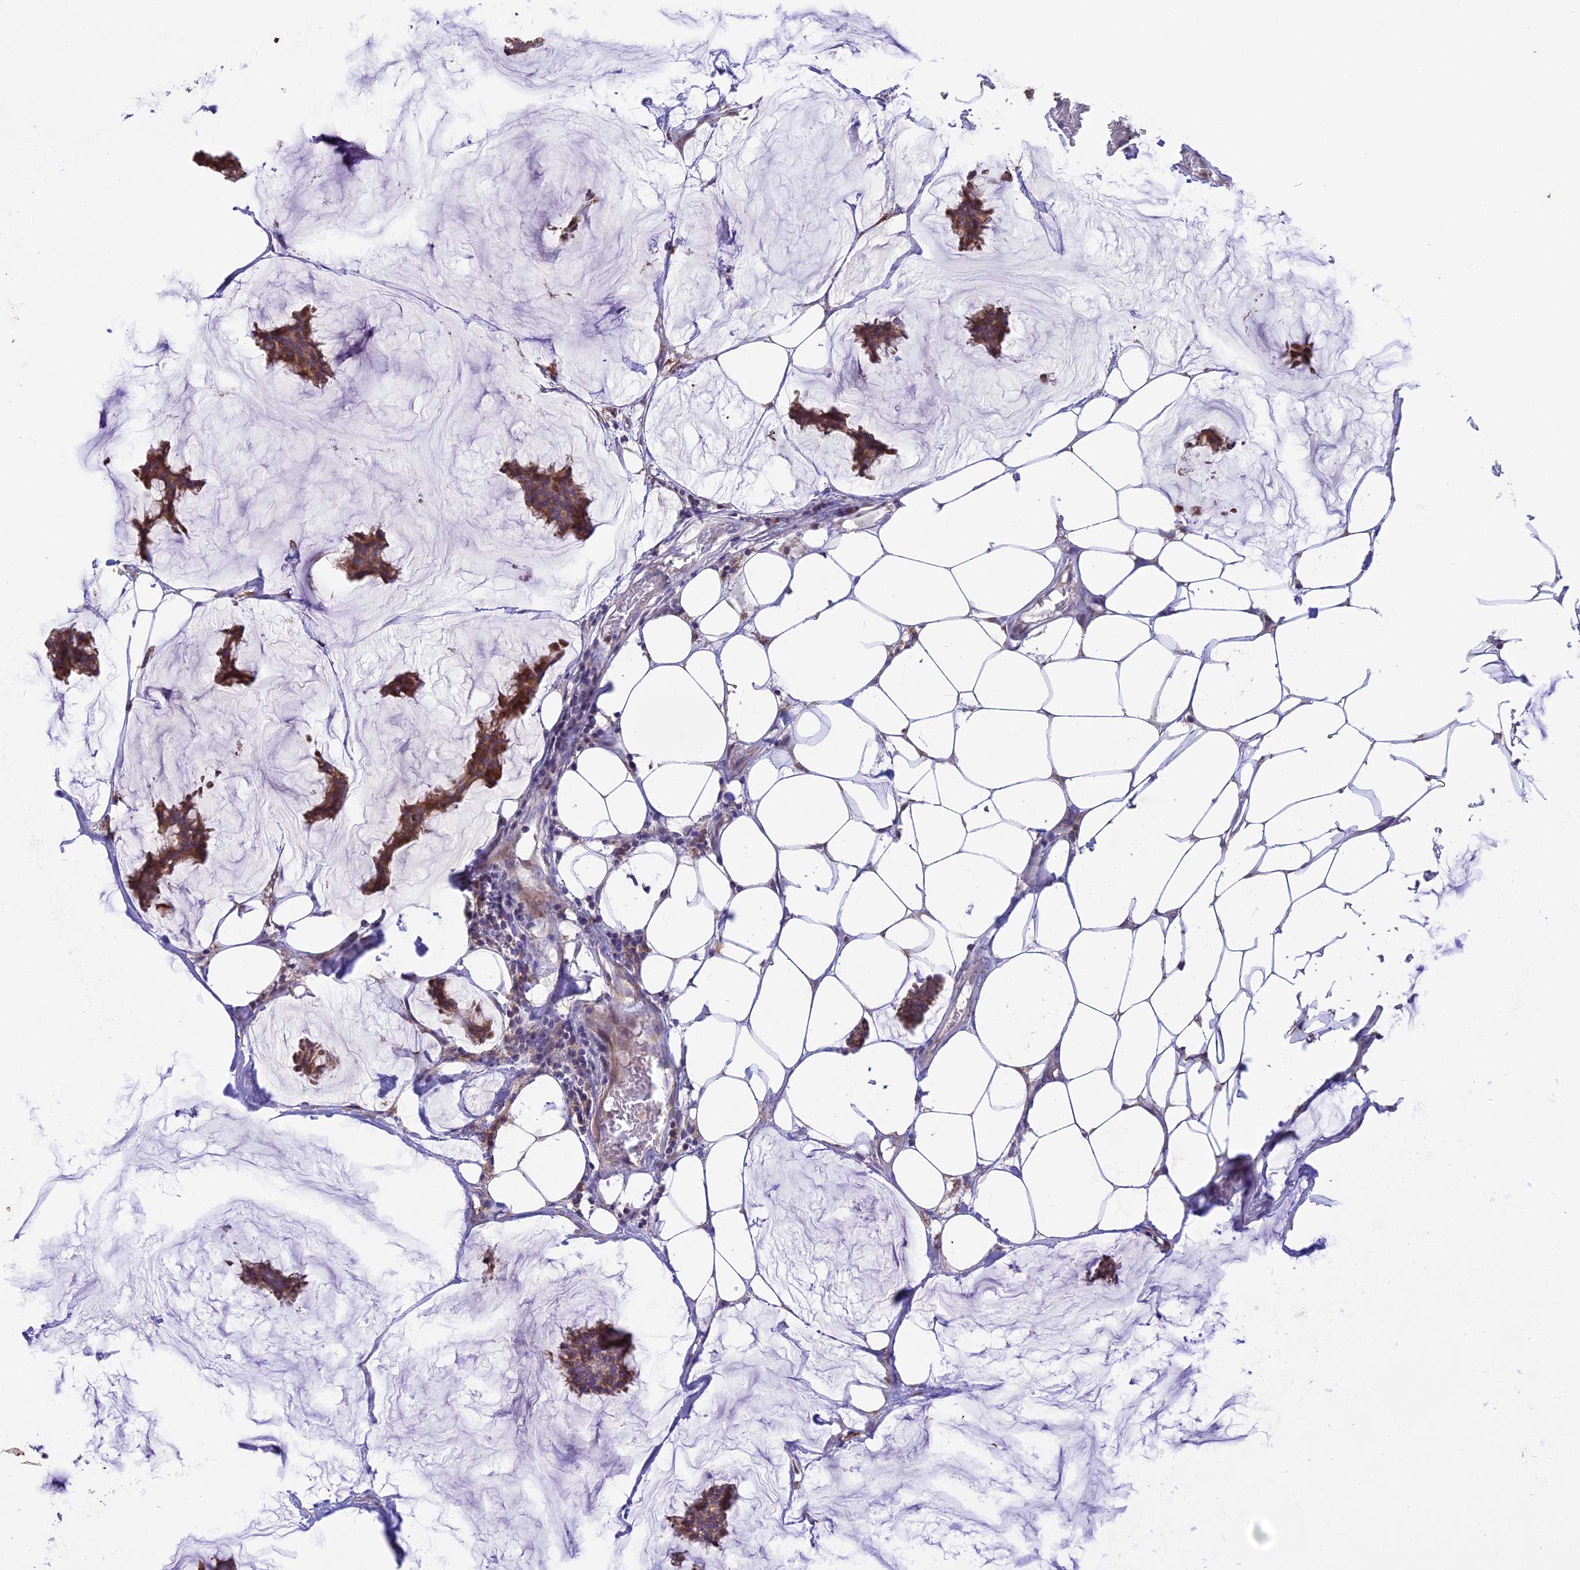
{"staining": {"intensity": "moderate", "quantity": ">75%", "location": "cytoplasmic/membranous"}, "tissue": "breast cancer", "cell_type": "Tumor cells", "image_type": "cancer", "snomed": [{"axis": "morphology", "description": "Duct carcinoma"}, {"axis": "topography", "description": "Breast"}], "caption": "Human intraductal carcinoma (breast) stained with a protein marker shows moderate staining in tumor cells.", "gene": "DMRTA2", "patient": {"sex": "female", "age": 93}}